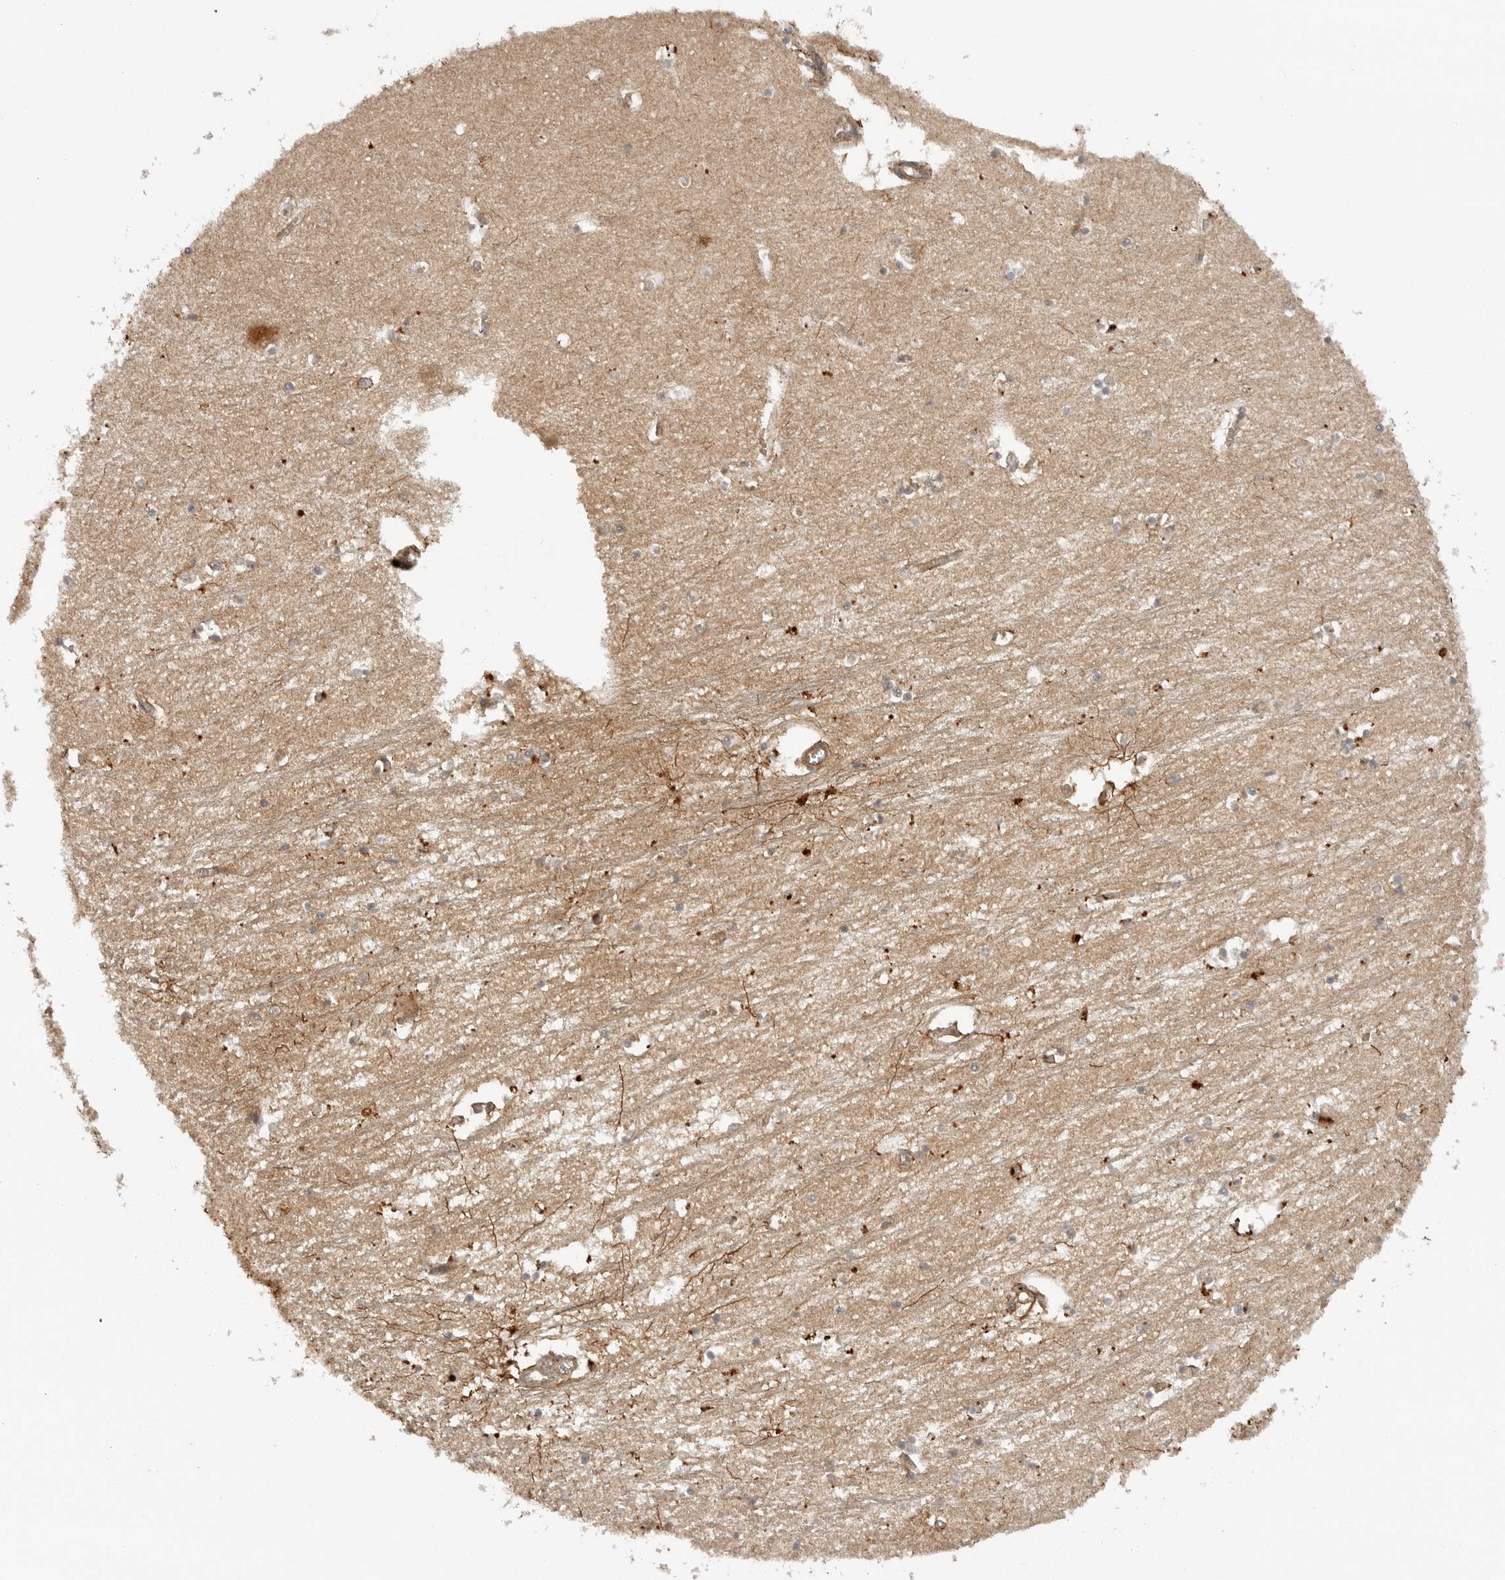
{"staining": {"intensity": "strong", "quantity": "25%-75%", "location": "cytoplasmic/membranous"}, "tissue": "hippocampus", "cell_type": "Glial cells", "image_type": "normal", "snomed": [{"axis": "morphology", "description": "Normal tissue, NOS"}, {"axis": "topography", "description": "Hippocampus"}], "caption": "Glial cells display strong cytoplasmic/membranous expression in about 25%-75% of cells in normal hippocampus. (brown staining indicates protein expression, while blue staining denotes nuclei).", "gene": "PRDX4", "patient": {"sex": "male", "age": 70}}